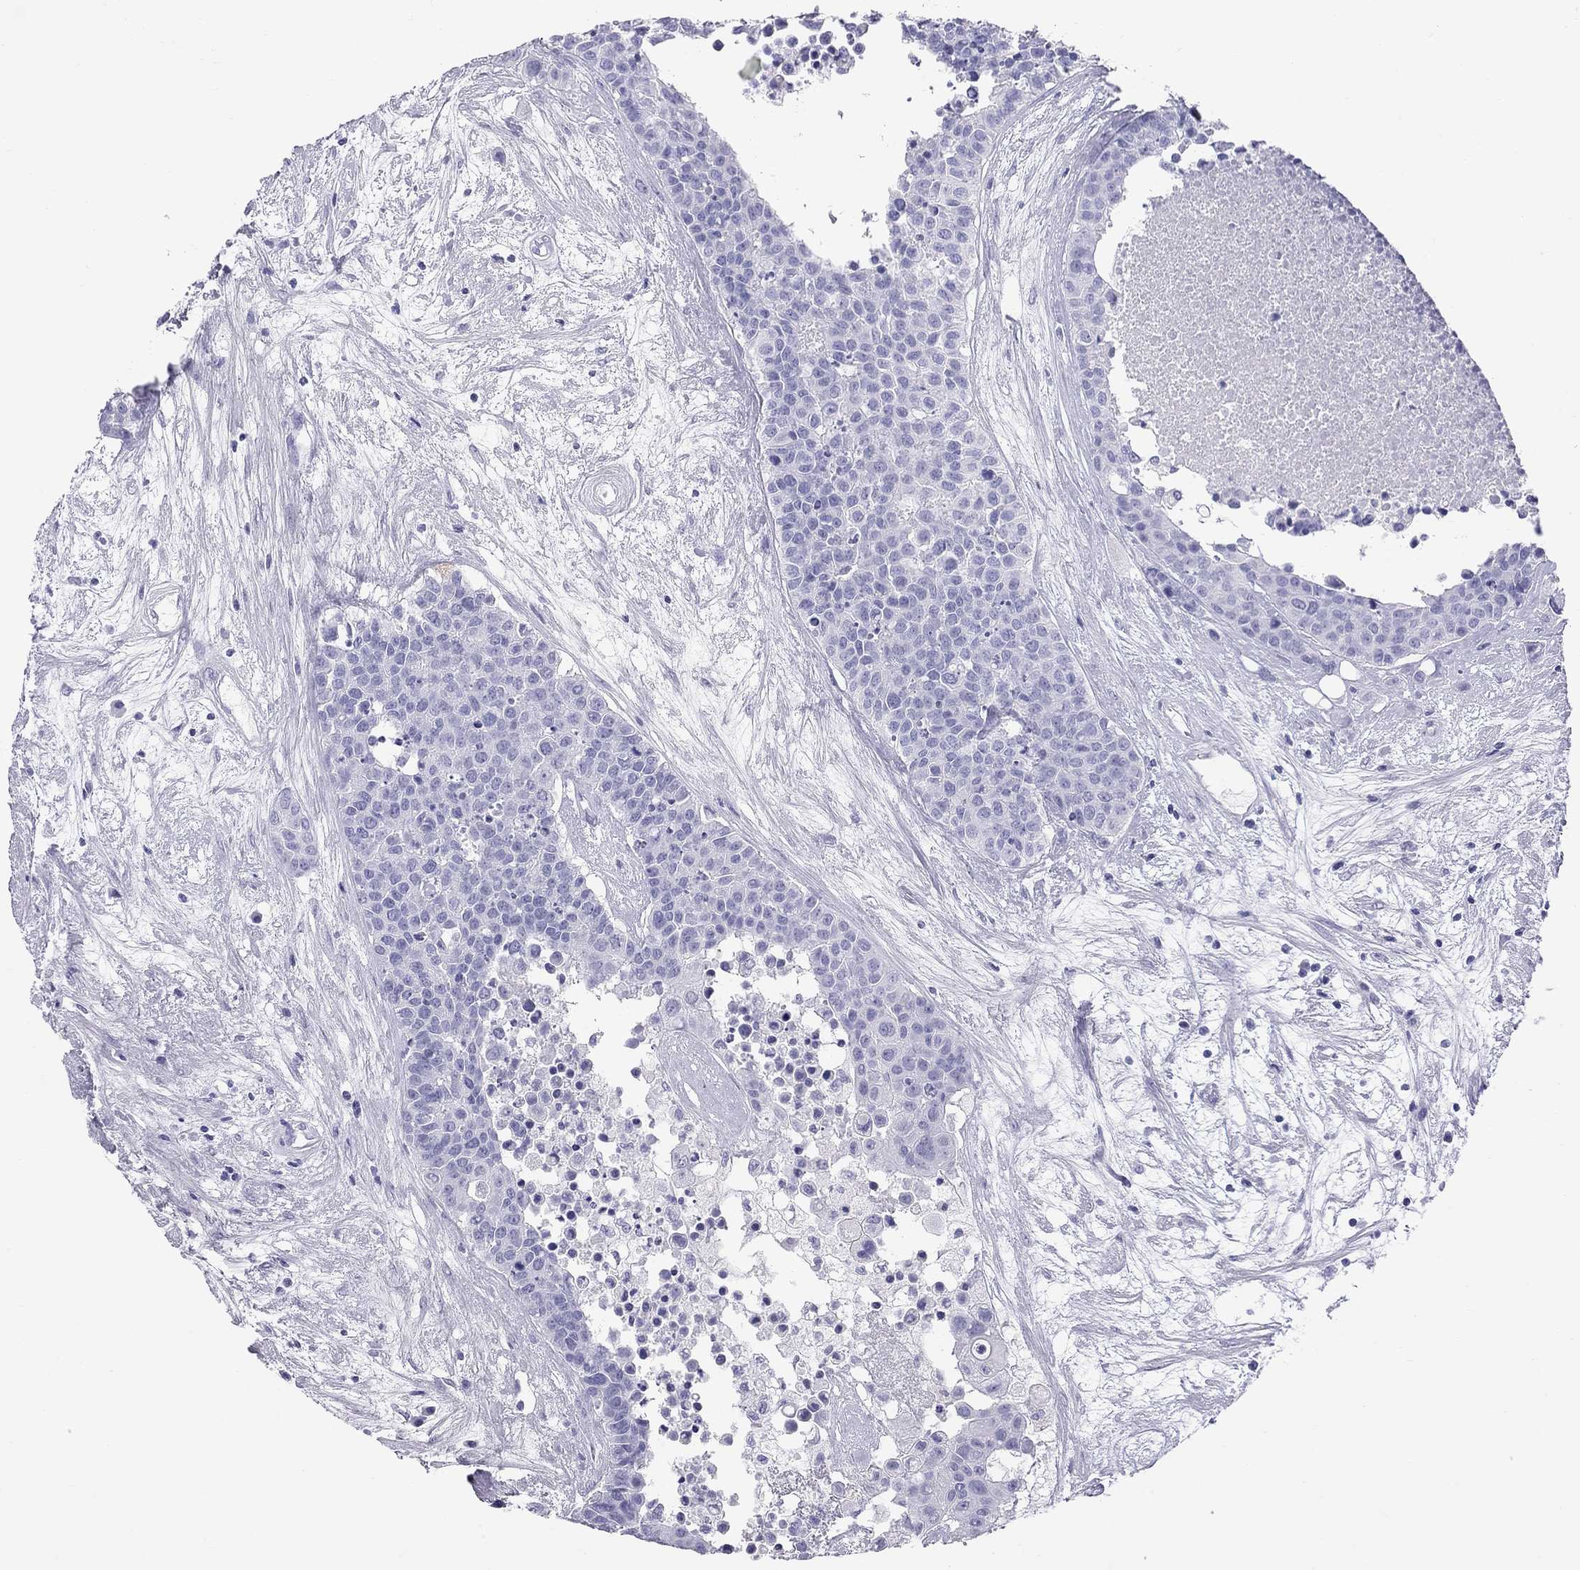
{"staining": {"intensity": "negative", "quantity": "none", "location": "none"}, "tissue": "carcinoid", "cell_type": "Tumor cells", "image_type": "cancer", "snomed": [{"axis": "morphology", "description": "Carcinoid, malignant, NOS"}, {"axis": "topography", "description": "Colon"}], "caption": "Malignant carcinoid was stained to show a protein in brown. There is no significant expression in tumor cells.", "gene": "TRPM3", "patient": {"sex": "male", "age": 81}}